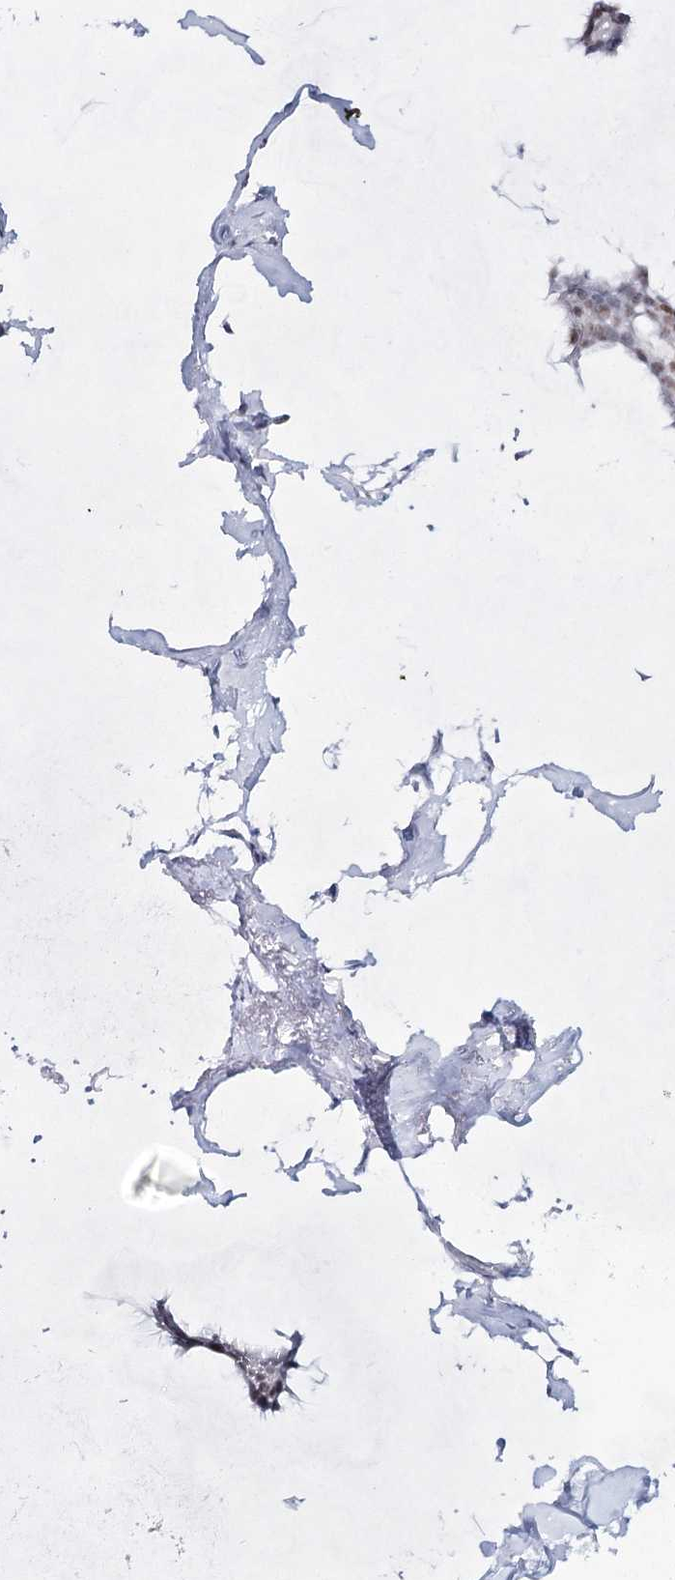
{"staining": {"intensity": "moderate", "quantity": "25%-75%", "location": "nuclear"}, "tissue": "breast cancer", "cell_type": "Tumor cells", "image_type": "cancer", "snomed": [{"axis": "morphology", "description": "Duct carcinoma"}, {"axis": "topography", "description": "Breast"}], "caption": "Immunohistochemistry (DAB (3,3'-diaminobenzidine)) staining of human breast cancer shows moderate nuclear protein positivity in about 25%-75% of tumor cells.", "gene": "ZC3H8", "patient": {"sex": "female", "age": 93}}